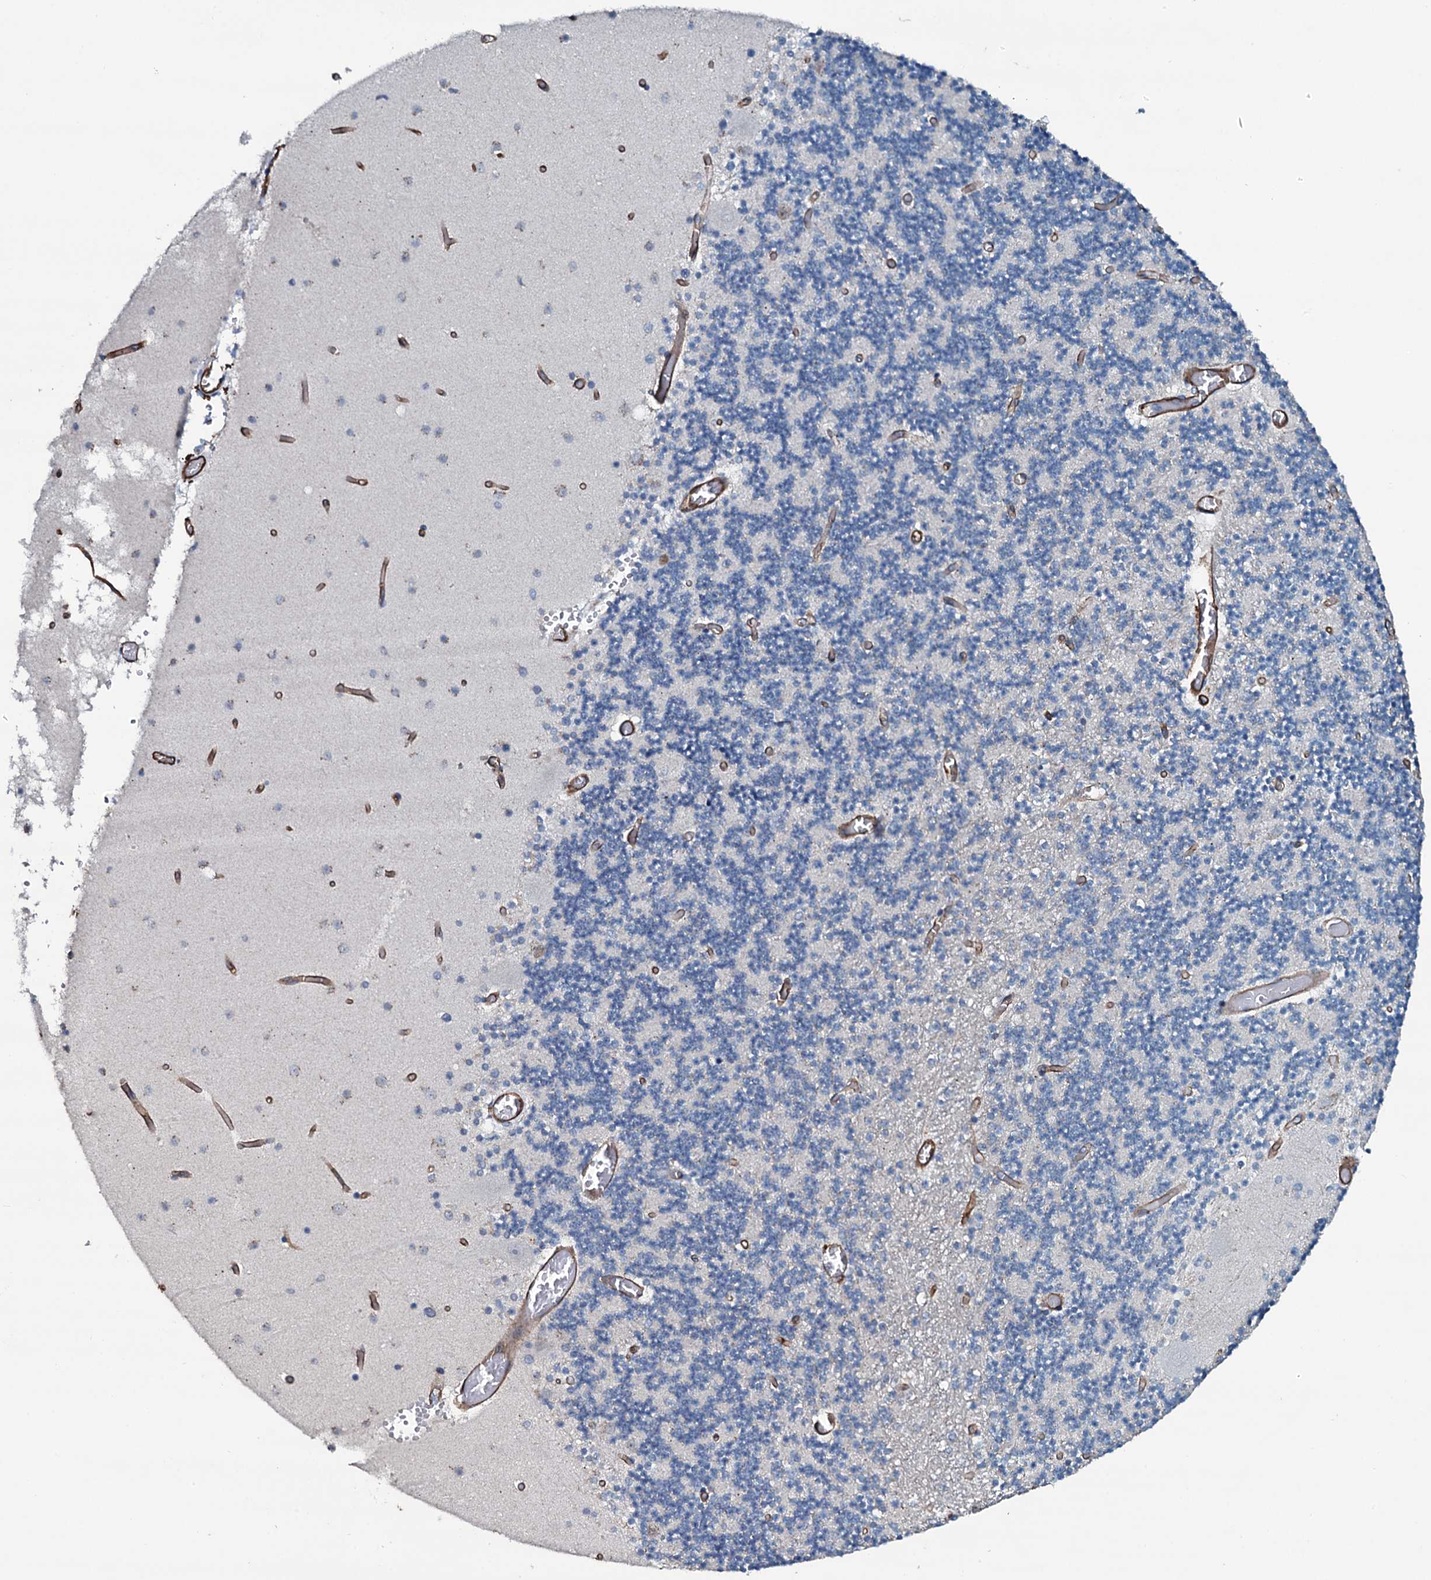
{"staining": {"intensity": "negative", "quantity": "none", "location": "none"}, "tissue": "cerebellum", "cell_type": "Cells in granular layer", "image_type": "normal", "snomed": [{"axis": "morphology", "description": "Normal tissue, NOS"}, {"axis": "topography", "description": "Cerebellum"}], "caption": "The histopathology image exhibits no staining of cells in granular layer in normal cerebellum. (Stains: DAB immunohistochemistry (IHC) with hematoxylin counter stain, Microscopy: brightfield microscopy at high magnification).", "gene": "CLEC14A", "patient": {"sex": "female", "age": 28}}